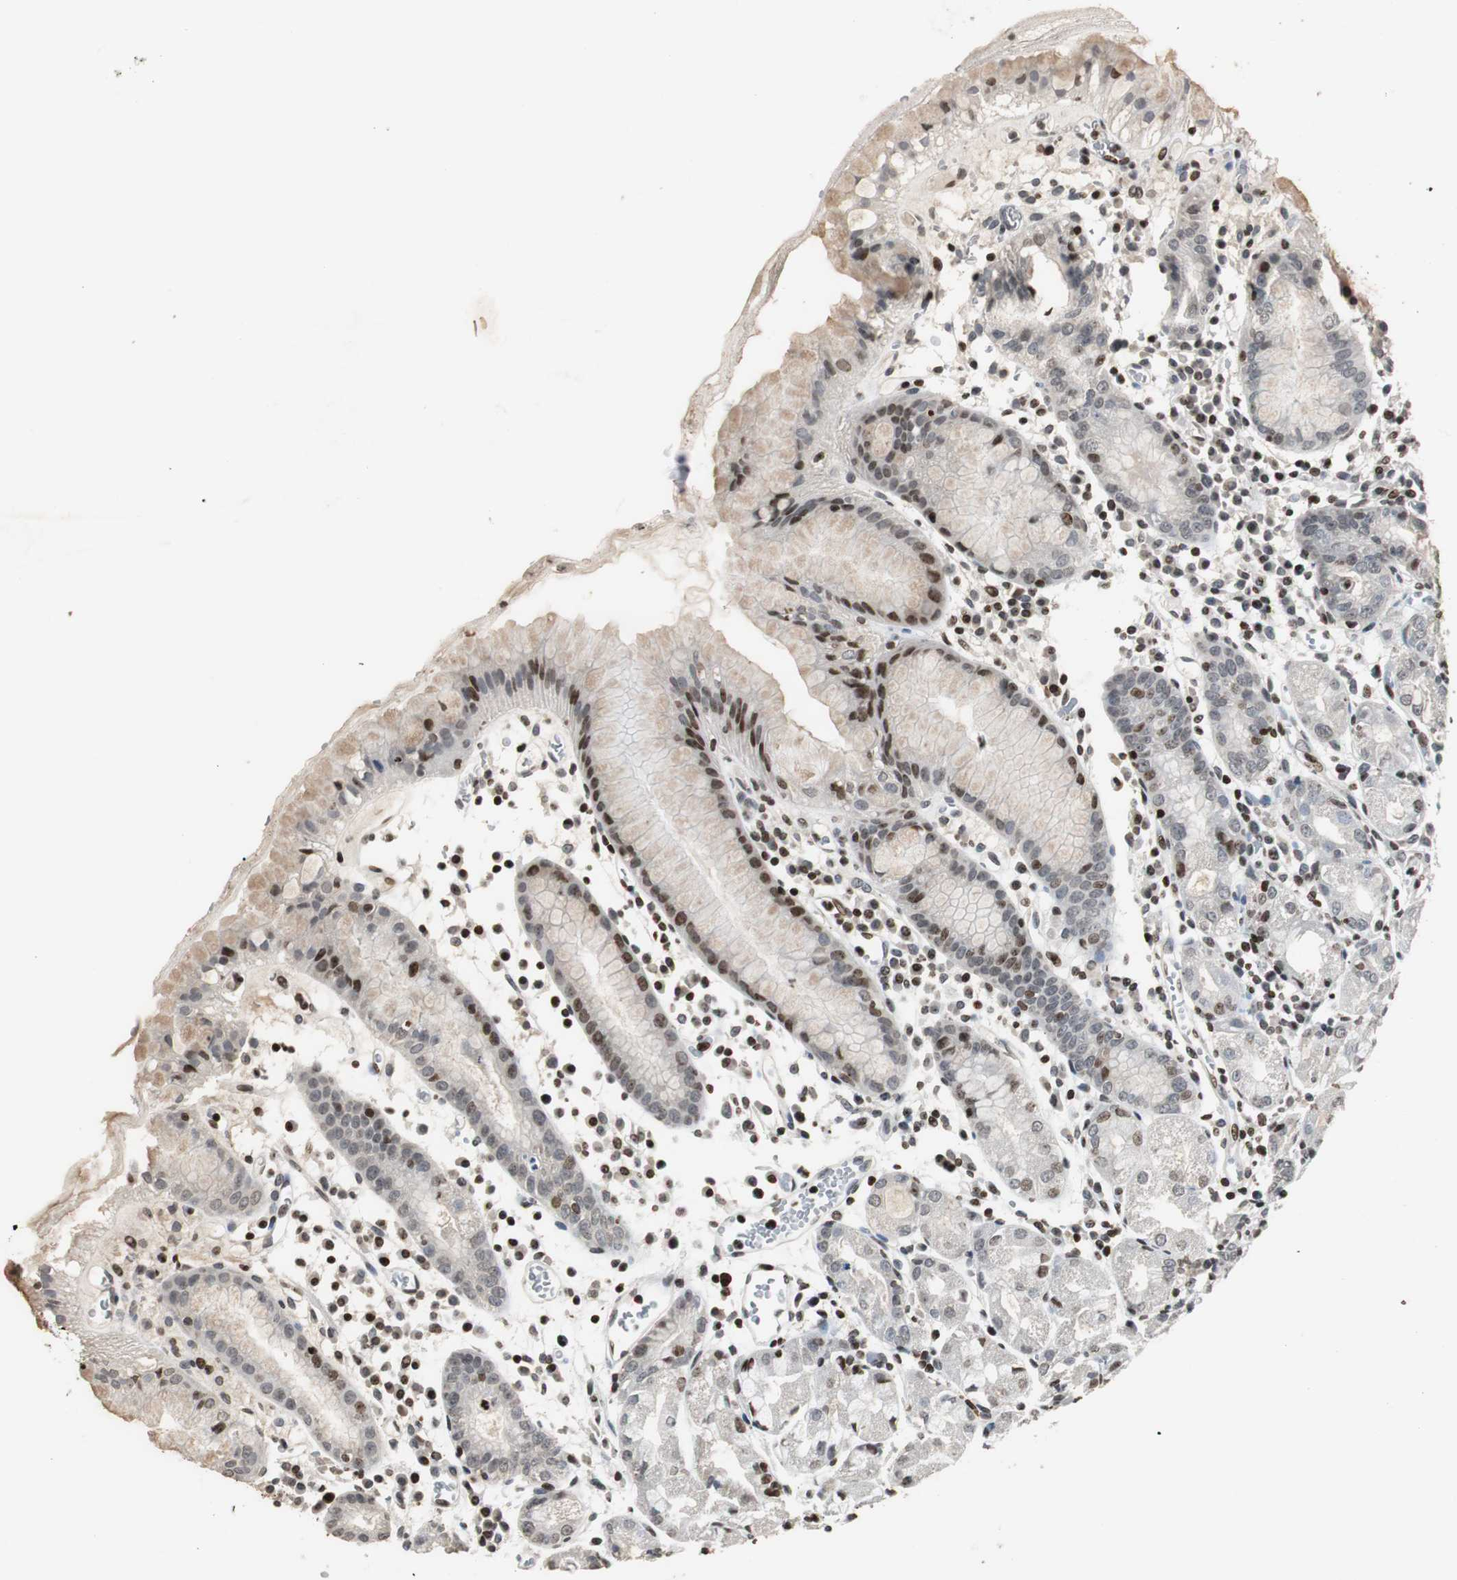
{"staining": {"intensity": "moderate", "quantity": "25%-75%", "location": "cytoplasmic/membranous,nuclear"}, "tissue": "stomach", "cell_type": "Glandular cells", "image_type": "normal", "snomed": [{"axis": "morphology", "description": "Normal tissue, NOS"}, {"axis": "topography", "description": "Stomach"}, {"axis": "topography", "description": "Stomach, lower"}], "caption": "An image of human stomach stained for a protein reveals moderate cytoplasmic/membranous,nuclear brown staining in glandular cells.", "gene": "PAXIP1", "patient": {"sex": "female", "age": 75}}